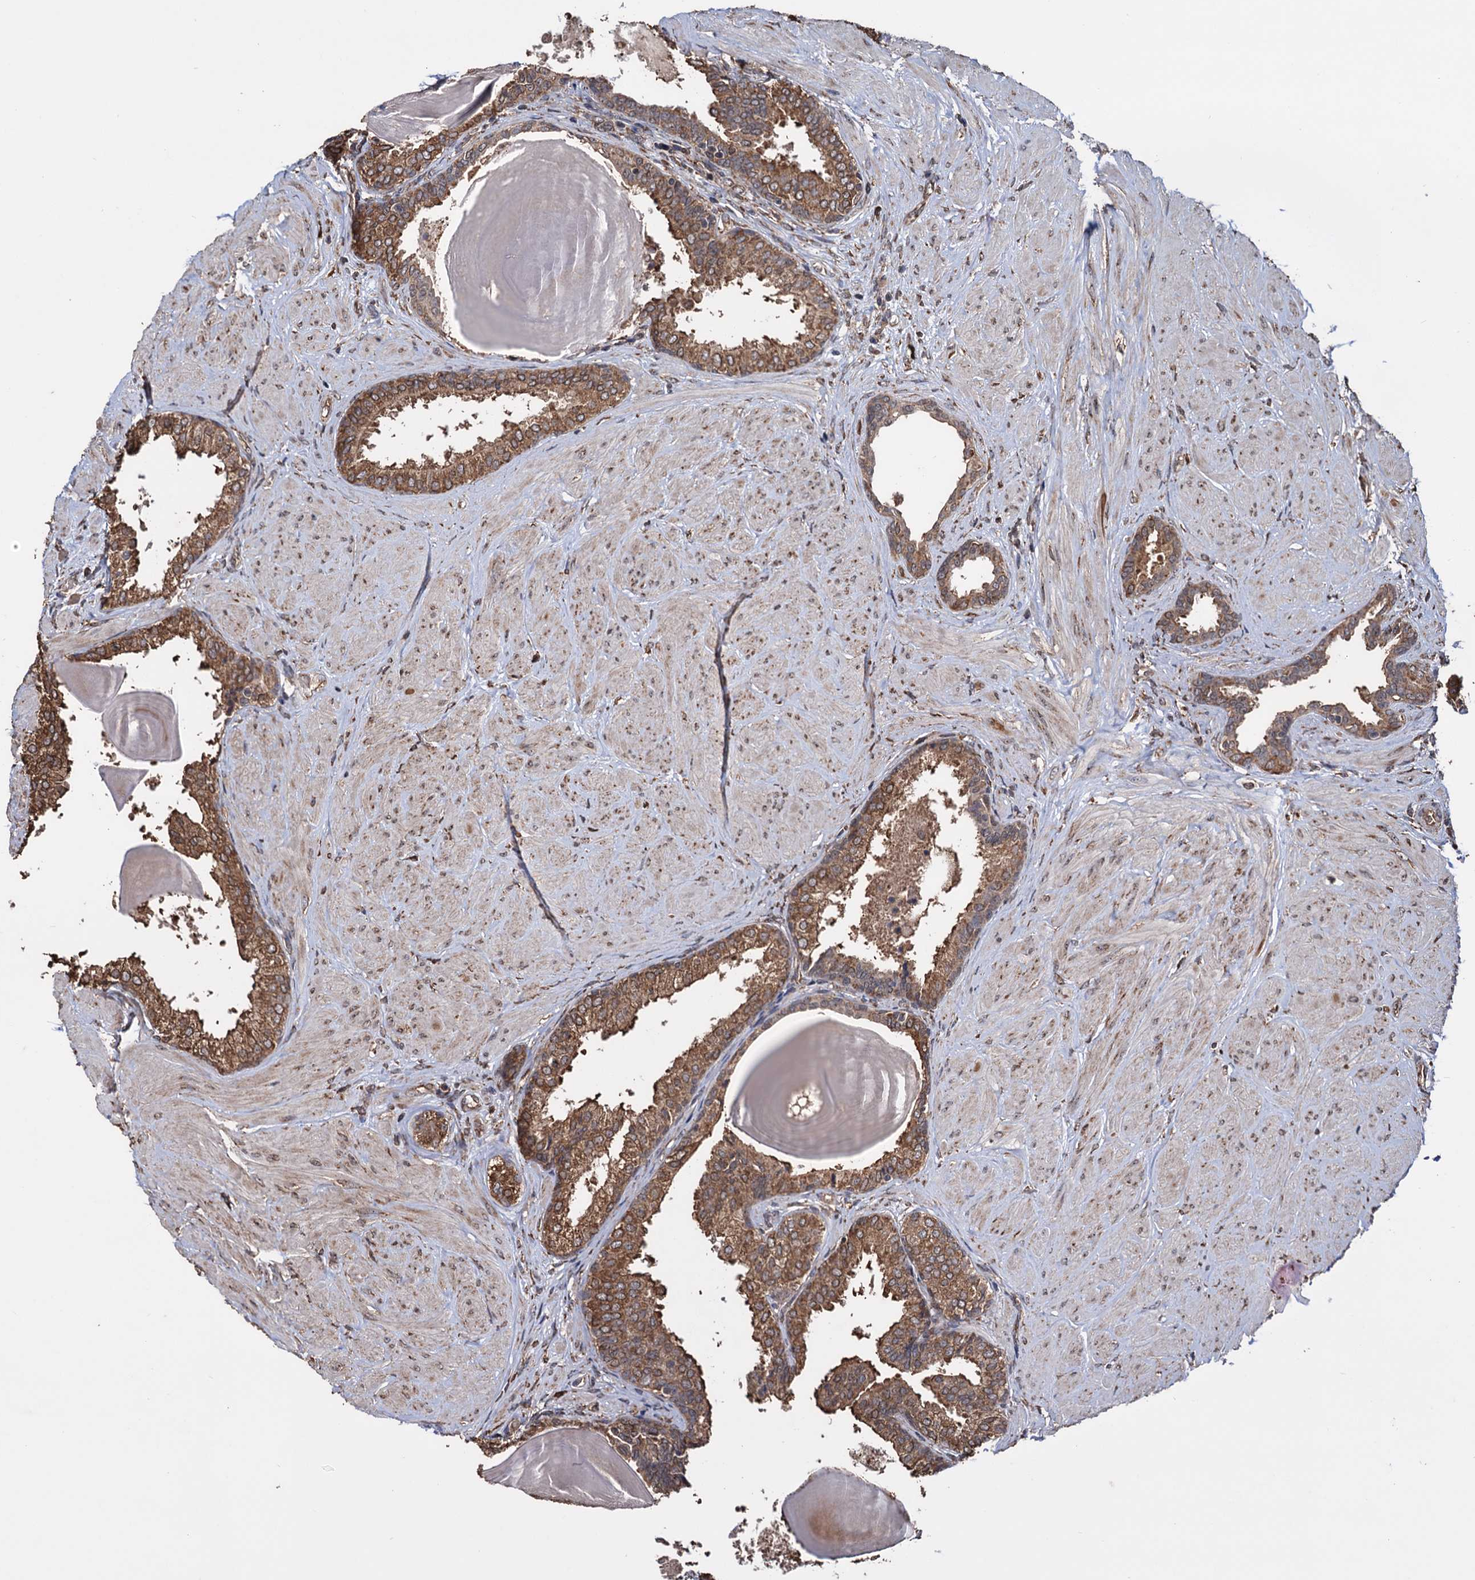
{"staining": {"intensity": "moderate", "quantity": ">75%", "location": "cytoplasmic/membranous"}, "tissue": "prostate", "cell_type": "Glandular cells", "image_type": "normal", "snomed": [{"axis": "morphology", "description": "Normal tissue, NOS"}, {"axis": "topography", "description": "Prostate"}], "caption": "Protein expression analysis of benign prostate shows moderate cytoplasmic/membranous expression in about >75% of glandular cells.", "gene": "TBC1D12", "patient": {"sex": "male", "age": 48}}